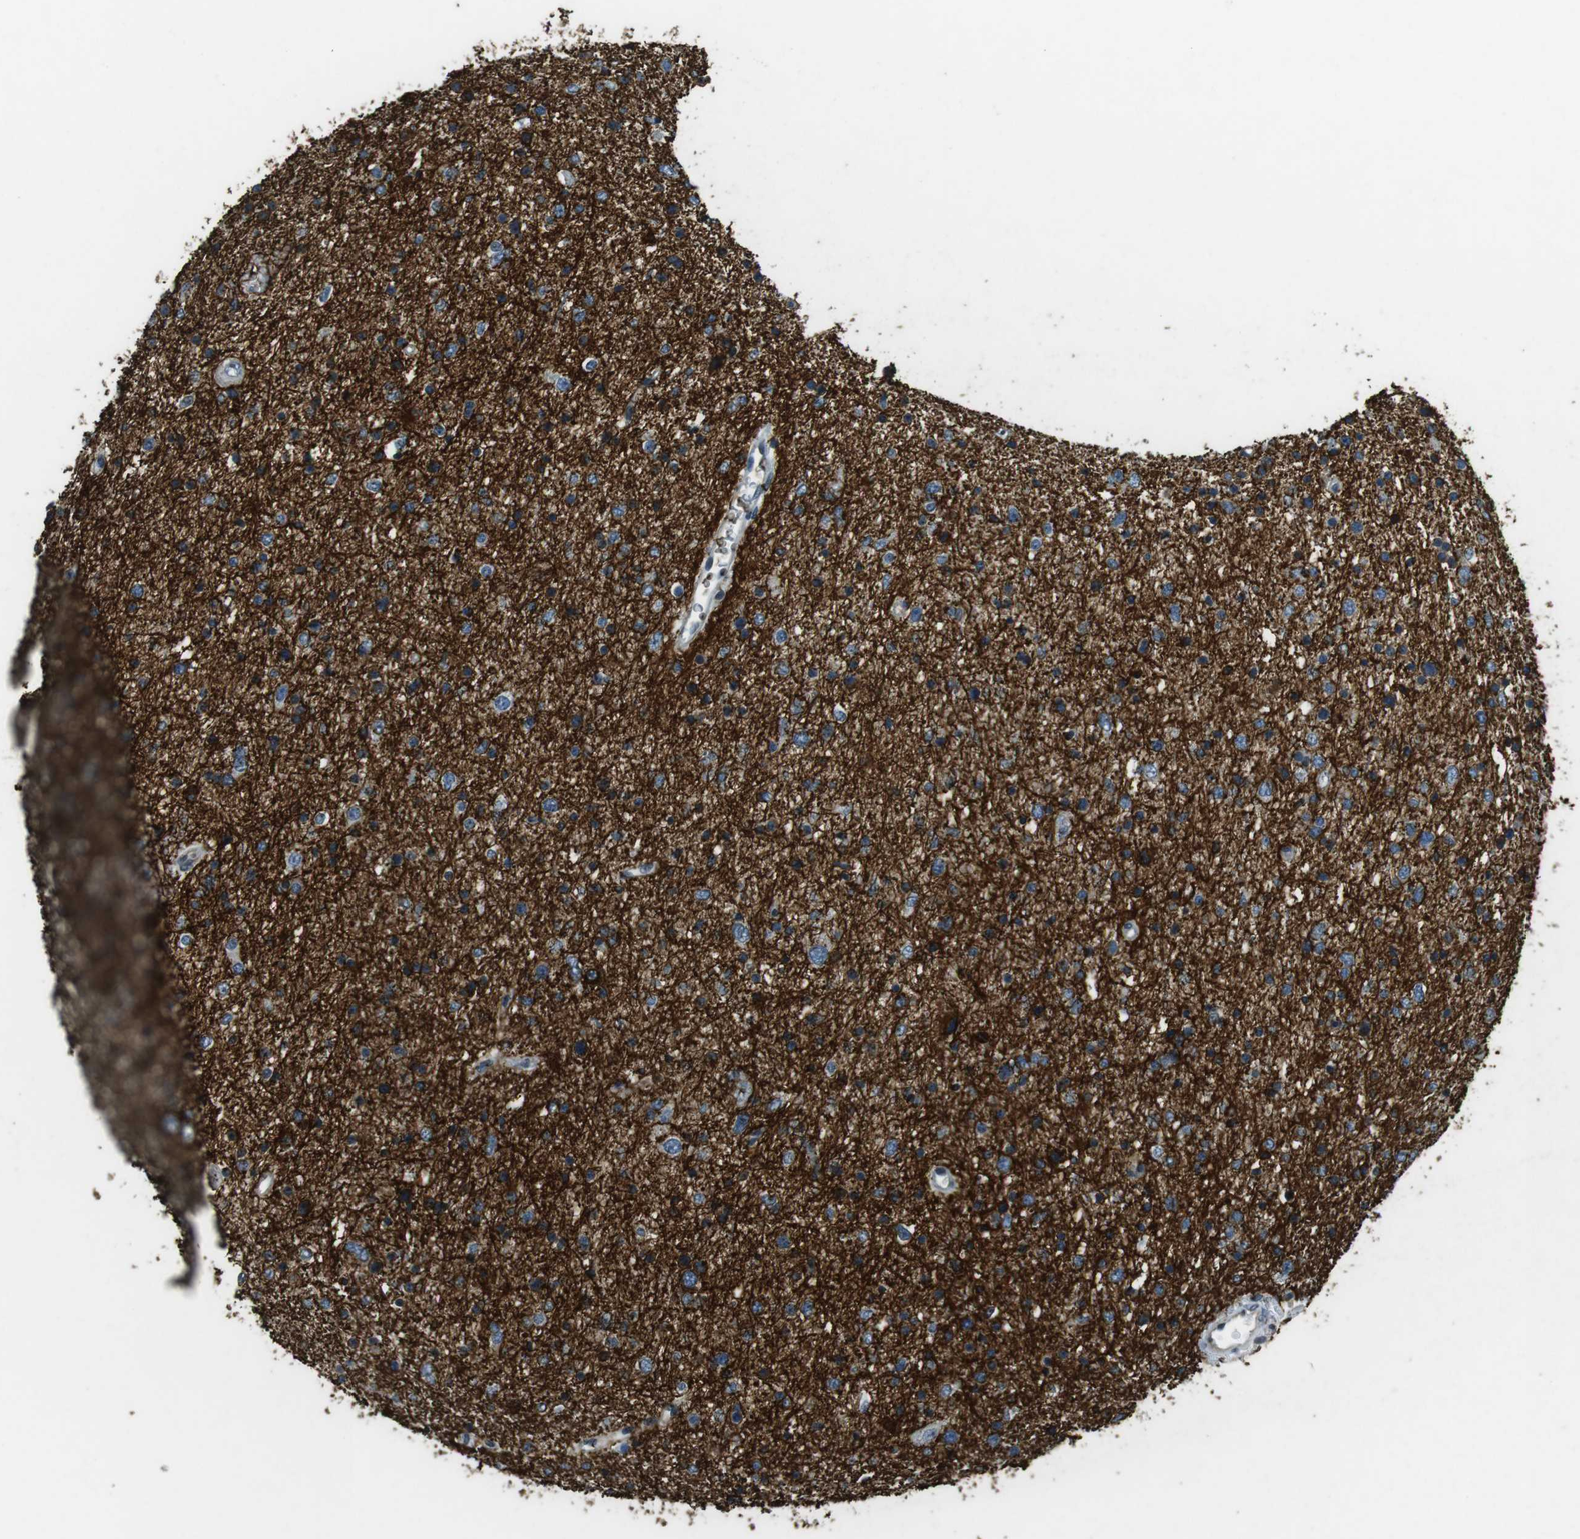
{"staining": {"intensity": "strong", "quantity": "25%-75%", "location": "cytoplasmic/membranous"}, "tissue": "glioma", "cell_type": "Tumor cells", "image_type": "cancer", "snomed": [{"axis": "morphology", "description": "Glioma, malignant, Low grade"}, {"axis": "topography", "description": "Brain"}], "caption": "High-magnification brightfield microscopy of low-grade glioma (malignant) stained with DAB (brown) and counterstained with hematoxylin (blue). tumor cells exhibit strong cytoplasmic/membranous expression is appreciated in approximately25%-75% of cells.", "gene": "NECTIN1", "patient": {"sex": "female", "age": 37}}